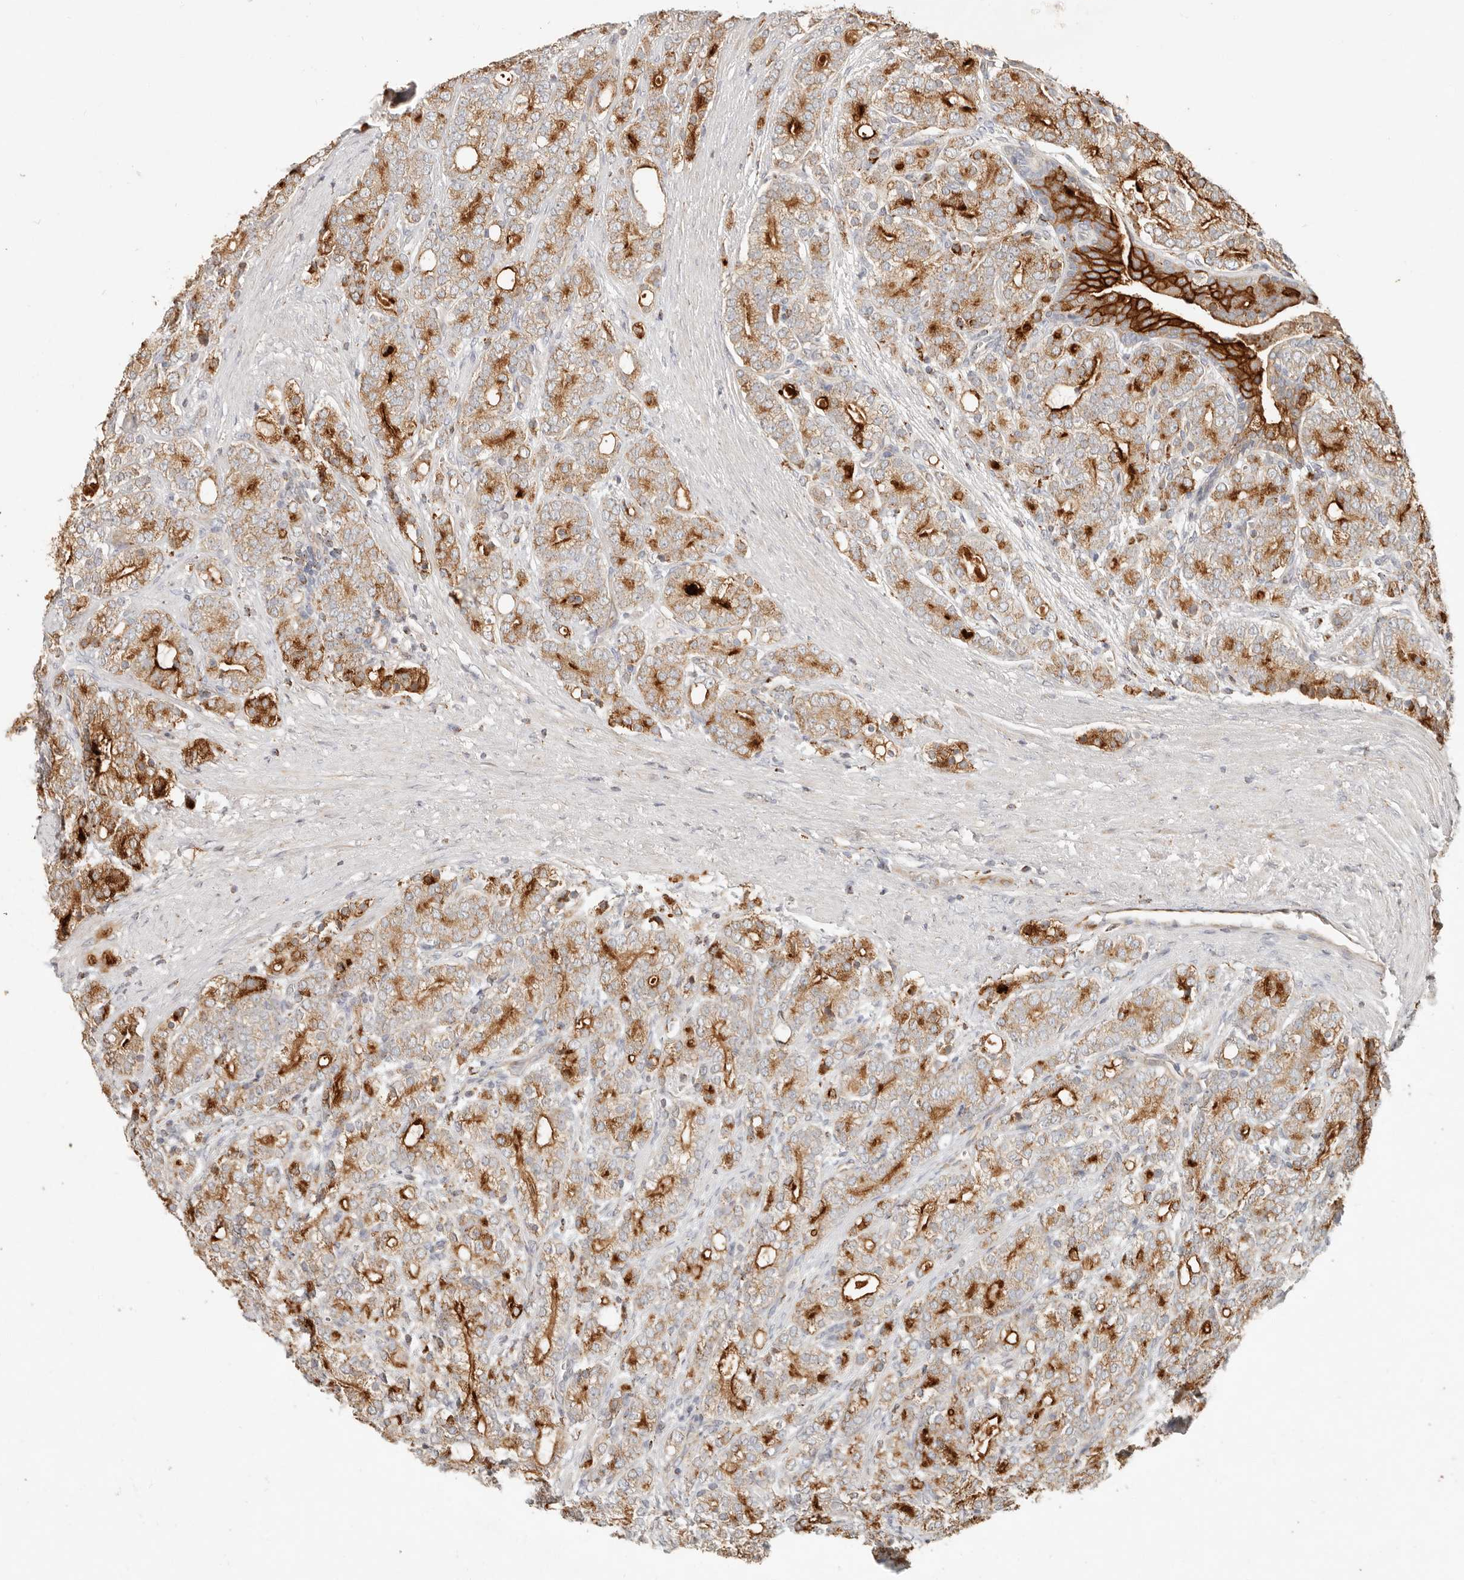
{"staining": {"intensity": "strong", "quantity": "25%-75%", "location": "cytoplasmic/membranous"}, "tissue": "prostate cancer", "cell_type": "Tumor cells", "image_type": "cancer", "snomed": [{"axis": "morphology", "description": "Adenocarcinoma, High grade"}, {"axis": "topography", "description": "Prostate"}], "caption": "The photomicrograph shows staining of prostate cancer, revealing strong cytoplasmic/membranous protein positivity (brown color) within tumor cells.", "gene": "ARHGEF10L", "patient": {"sex": "male", "age": 57}}